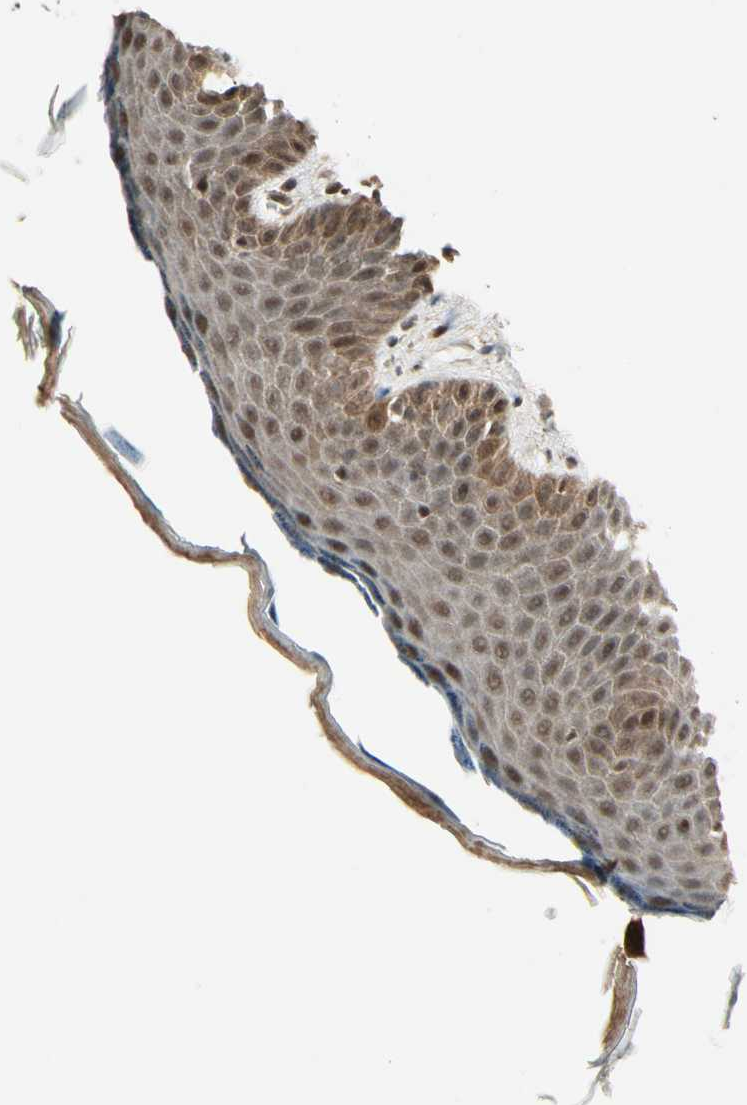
{"staining": {"intensity": "moderate", "quantity": ">75%", "location": "cytoplasmic/membranous,nuclear"}, "tissue": "skin", "cell_type": "Epidermal cells", "image_type": "normal", "snomed": [{"axis": "morphology", "description": "Normal tissue, NOS"}, {"axis": "topography", "description": "Anal"}], "caption": "Unremarkable skin was stained to show a protein in brown. There is medium levels of moderate cytoplasmic/membranous,nuclear expression in approximately >75% of epidermal cells.", "gene": "CDK11A", "patient": {"sex": "male", "age": 74}}